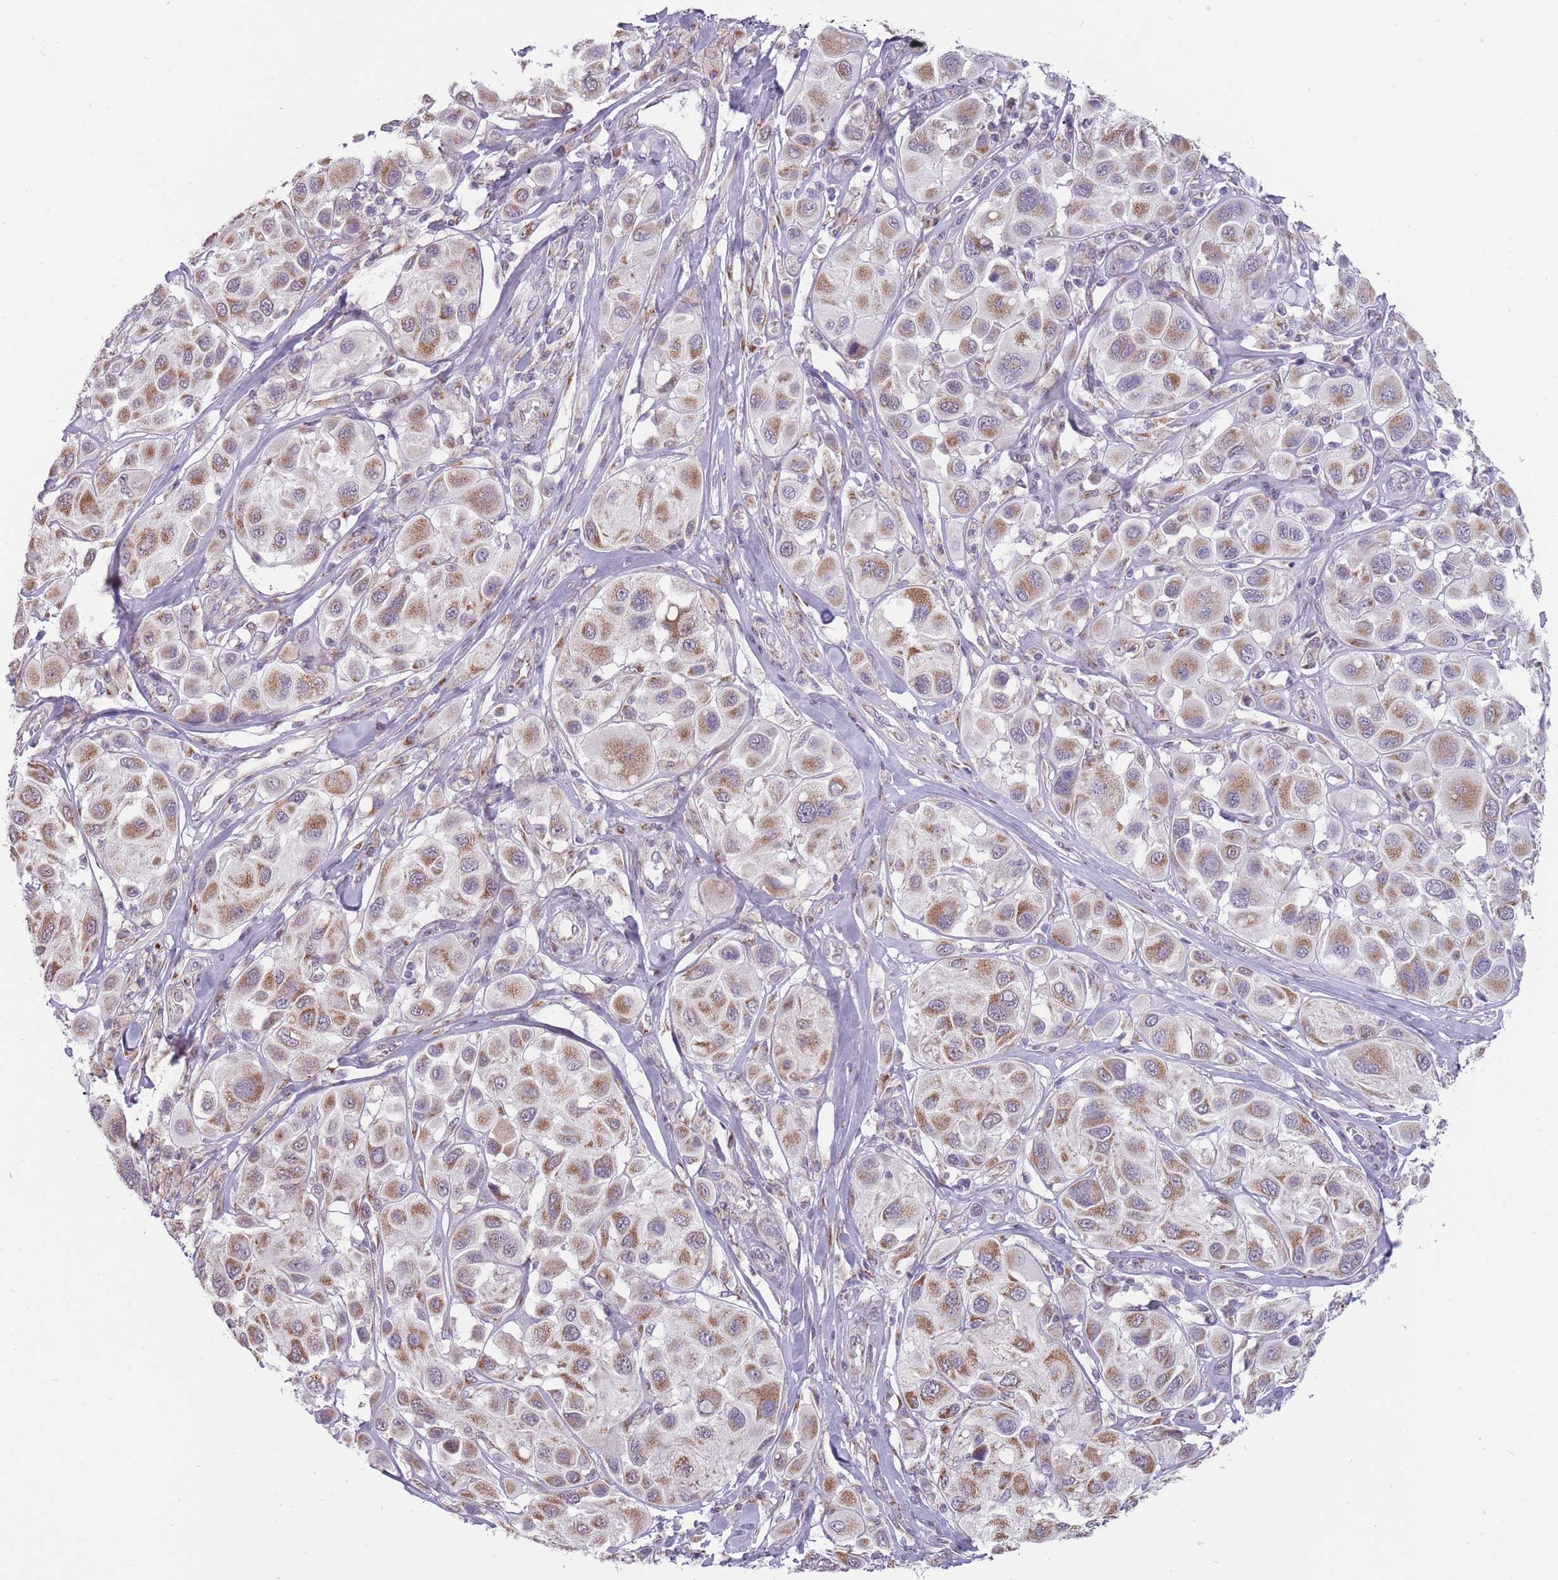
{"staining": {"intensity": "moderate", "quantity": ">75%", "location": "cytoplasmic/membranous"}, "tissue": "melanoma", "cell_type": "Tumor cells", "image_type": "cancer", "snomed": [{"axis": "morphology", "description": "Malignant melanoma, Metastatic site"}, {"axis": "topography", "description": "Skin"}], "caption": "Melanoma stained with DAB immunohistochemistry (IHC) demonstrates medium levels of moderate cytoplasmic/membranous positivity in approximately >75% of tumor cells.", "gene": "NELL1", "patient": {"sex": "male", "age": 41}}